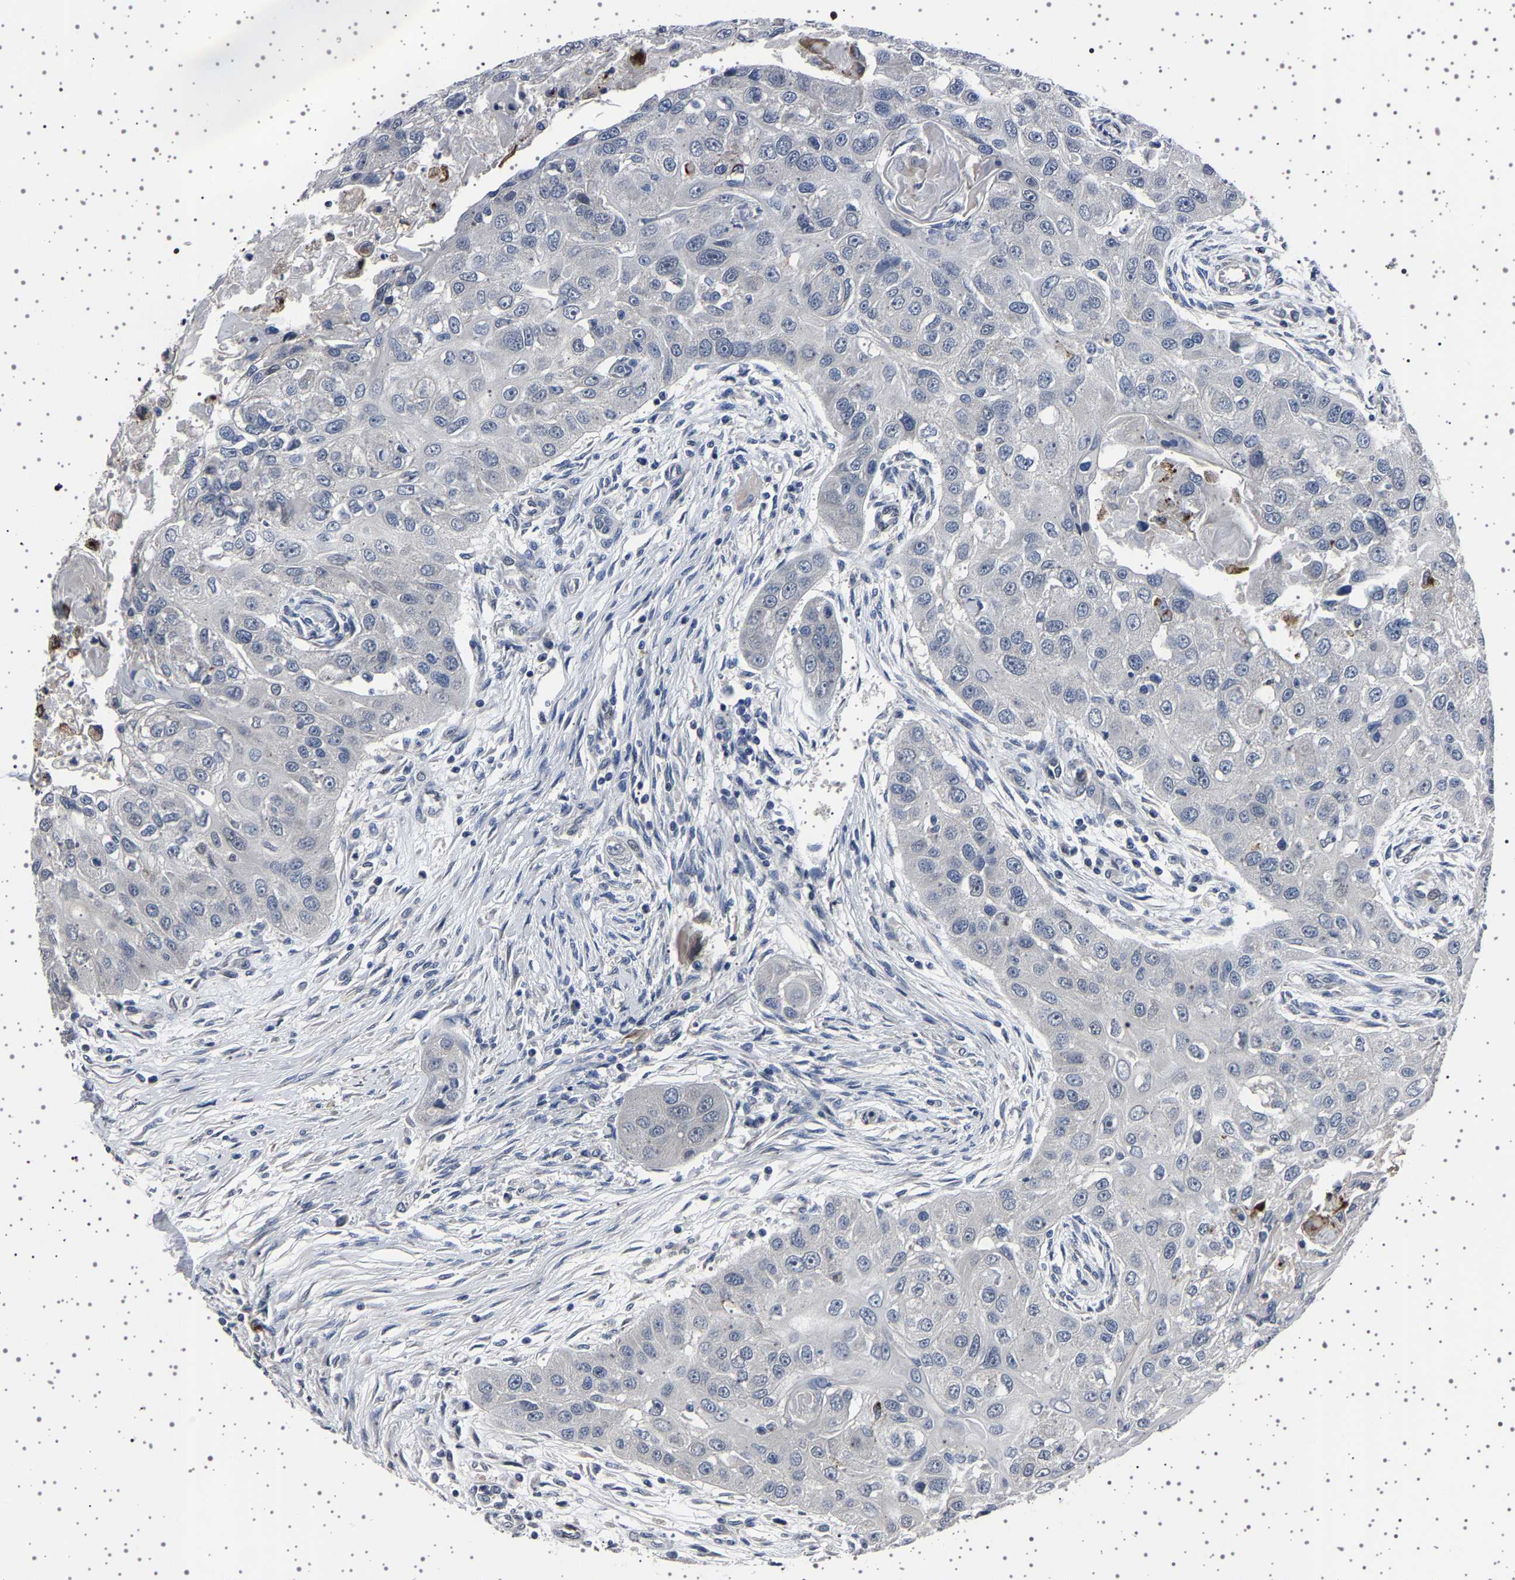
{"staining": {"intensity": "negative", "quantity": "none", "location": "none"}, "tissue": "head and neck cancer", "cell_type": "Tumor cells", "image_type": "cancer", "snomed": [{"axis": "morphology", "description": "Normal tissue, NOS"}, {"axis": "morphology", "description": "Squamous cell carcinoma, NOS"}, {"axis": "topography", "description": "Skeletal muscle"}, {"axis": "topography", "description": "Head-Neck"}], "caption": "Tumor cells are negative for protein expression in human squamous cell carcinoma (head and neck). (DAB IHC, high magnification).", "gene": "IL10RB", "patient": {"sex": "male", "age": 51}}